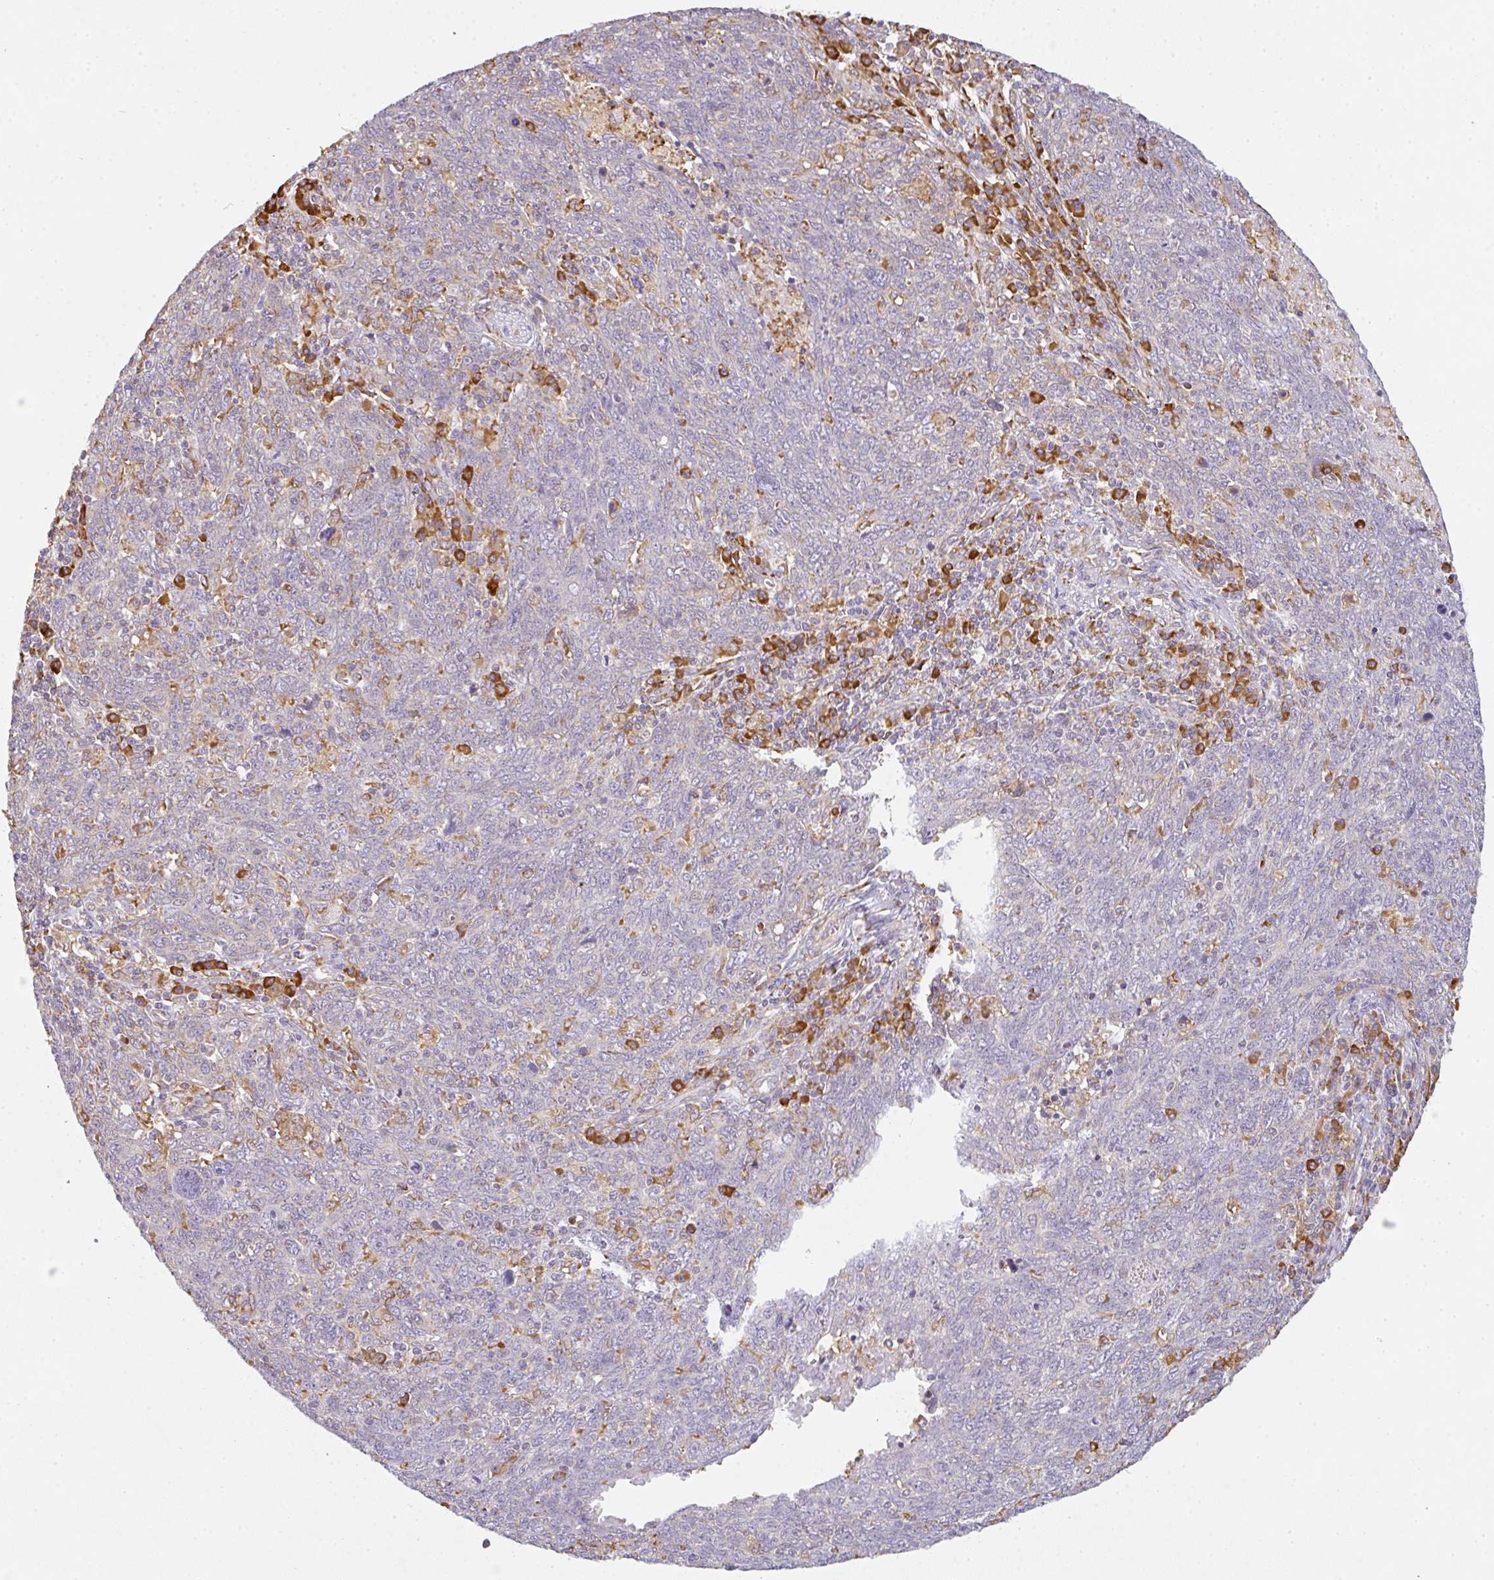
{"staining": {"intensity": "negative", "quantity": "none", "location": "none"}, "tissue": "lung cancer", "cell_type": "Tumor cells", "image_type": "cancer", "snomed": [{"axis": "morphology", "description": "Squamous cell carcinoma, NOS"}, {"axis": "topography", "description": "Lung"}], "caption": "There is no significant staining in tumor cells of lung cancer.", "gene": "DOK4", "patient": {"sex": "female", "age": 72}}